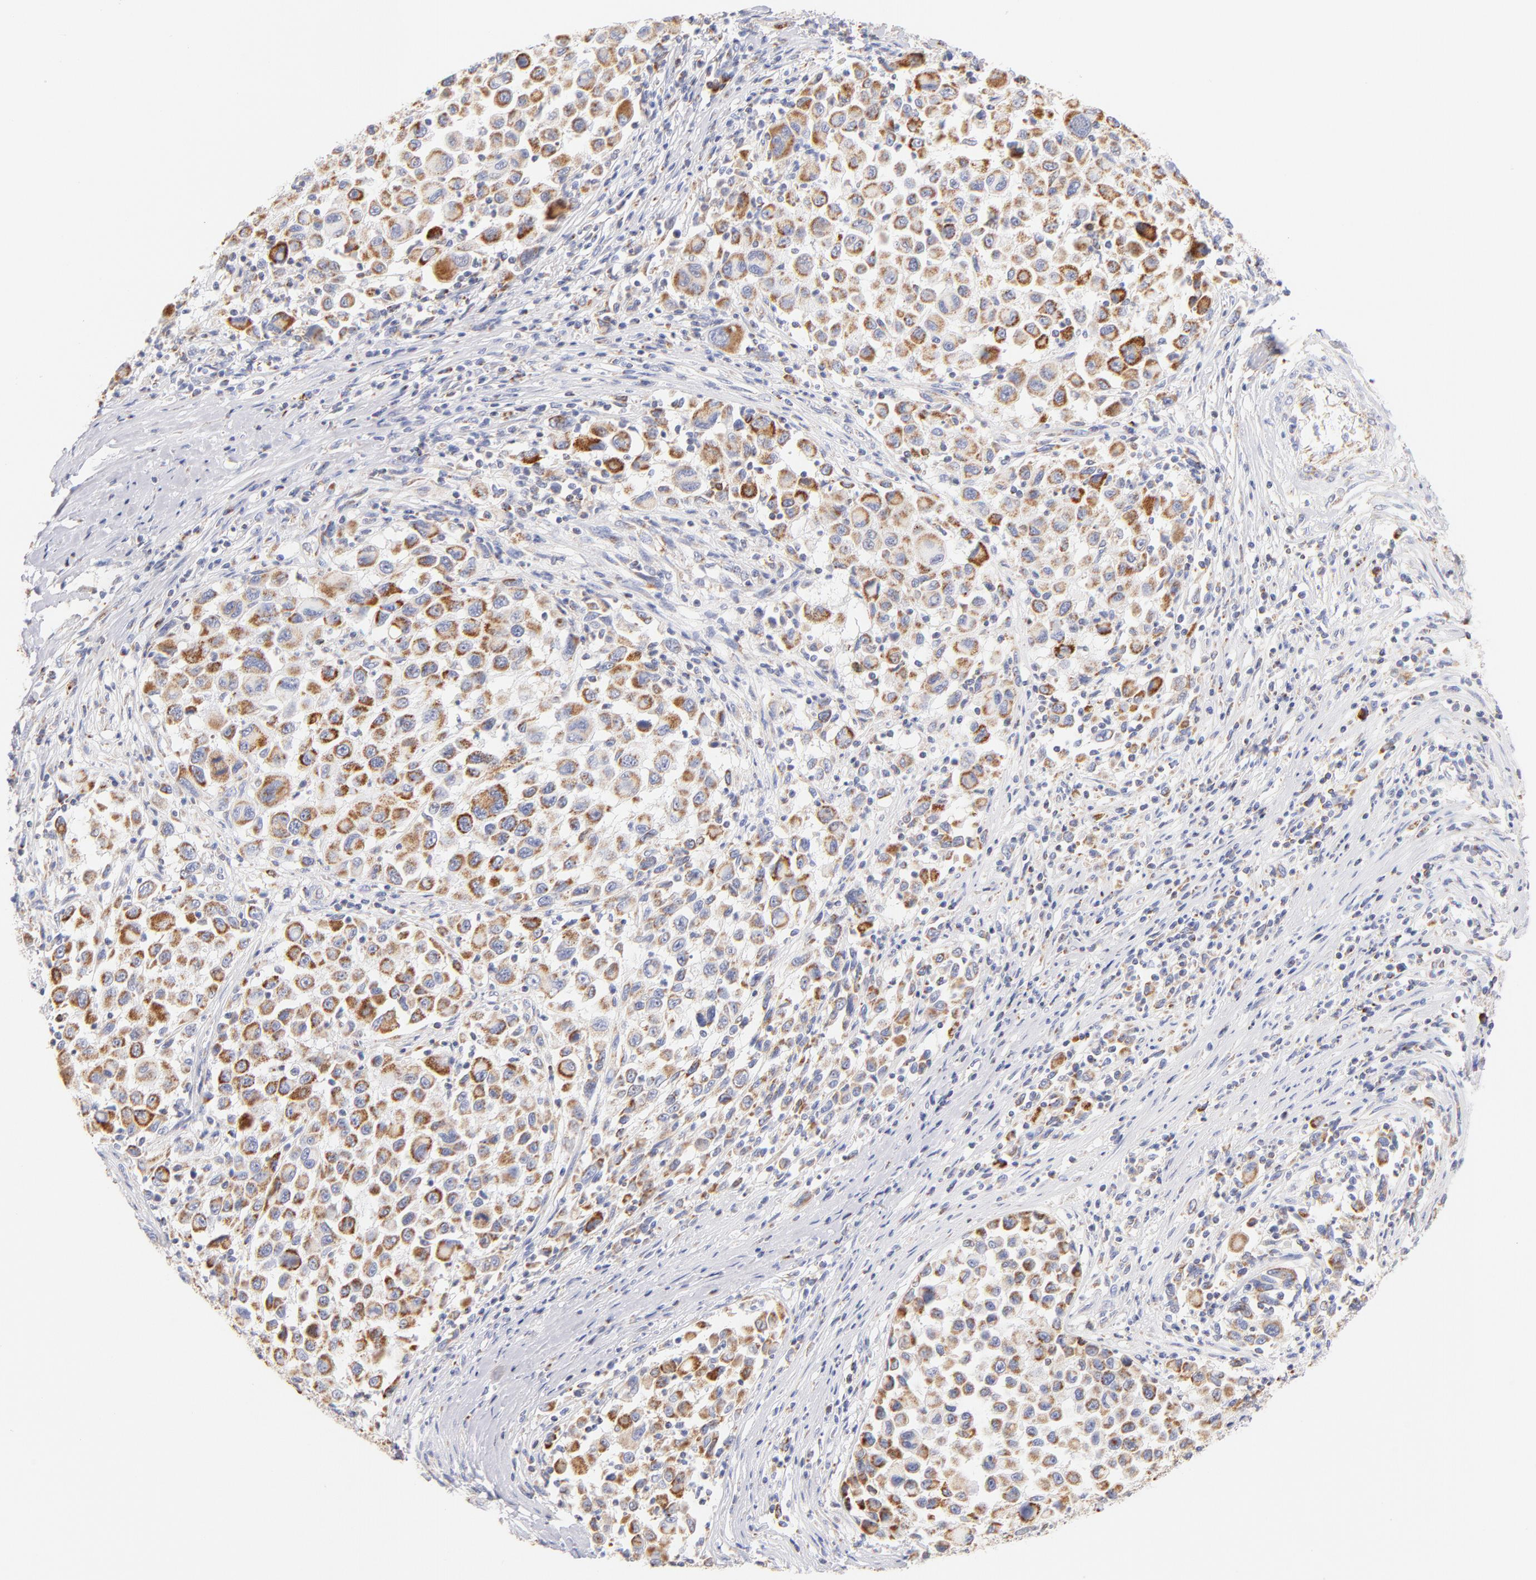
{"staining": {"intensity": "moderate", "quantity": ">75%", "location": "cytoplasmic/membranous"}, "tissue": "melanoma", "cell_type": "Tumor cells", "image_type": "cancer", "snomed": [{"axis": "morphology", "description": "Malignant melanoma, Metastatic site"}, {"axis": "topography", "description": "Lymph node"}], "caption": "This is a micrograph of immunohistochemistry (IHC) staining of malignant melanoma (metastatic site), which shows moderate positivity in the cytoplasmic/membranous of tumor cells.", "gene": "AIFM1", "patient": {"sex": "male", "age": 61}}